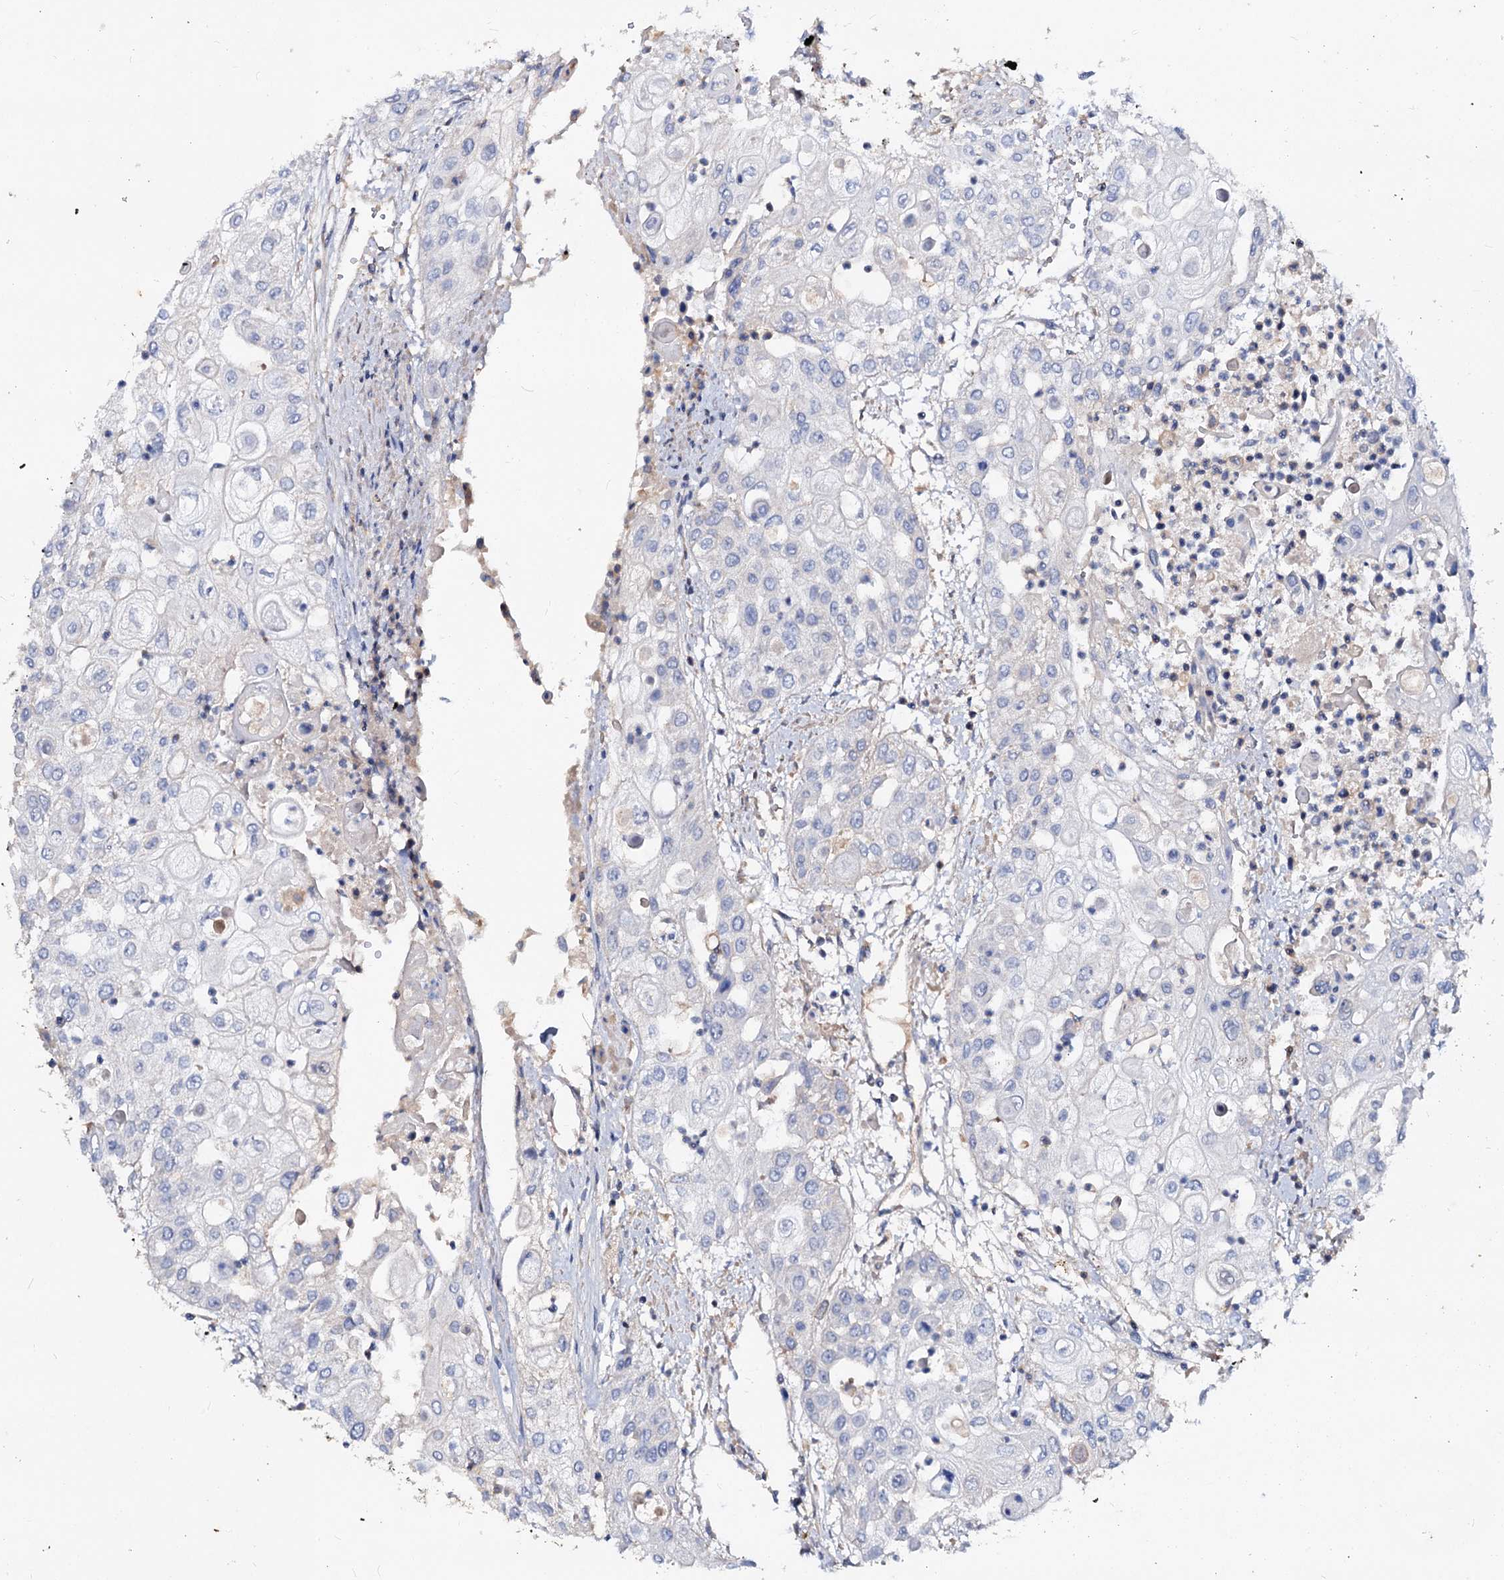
{"staining": {"intensity": "negative", "quantity": "none", "location": "none"}, "tissue": "urothelial cancer", "cell_type": "Tumor cells", "image_type": "cancer", "snomed": [{"axis": "morphology", "description": "Urothelial carcinoma, High grade"}, {"axis": "topography", "description": "Urinary bladder"}], "caption": "This is an IHC photomicrograph of human urothelial cancer. There is no expression in tumor cells.", "gene": "ACY3", "patient": {"sex": "female", "age": 79}}